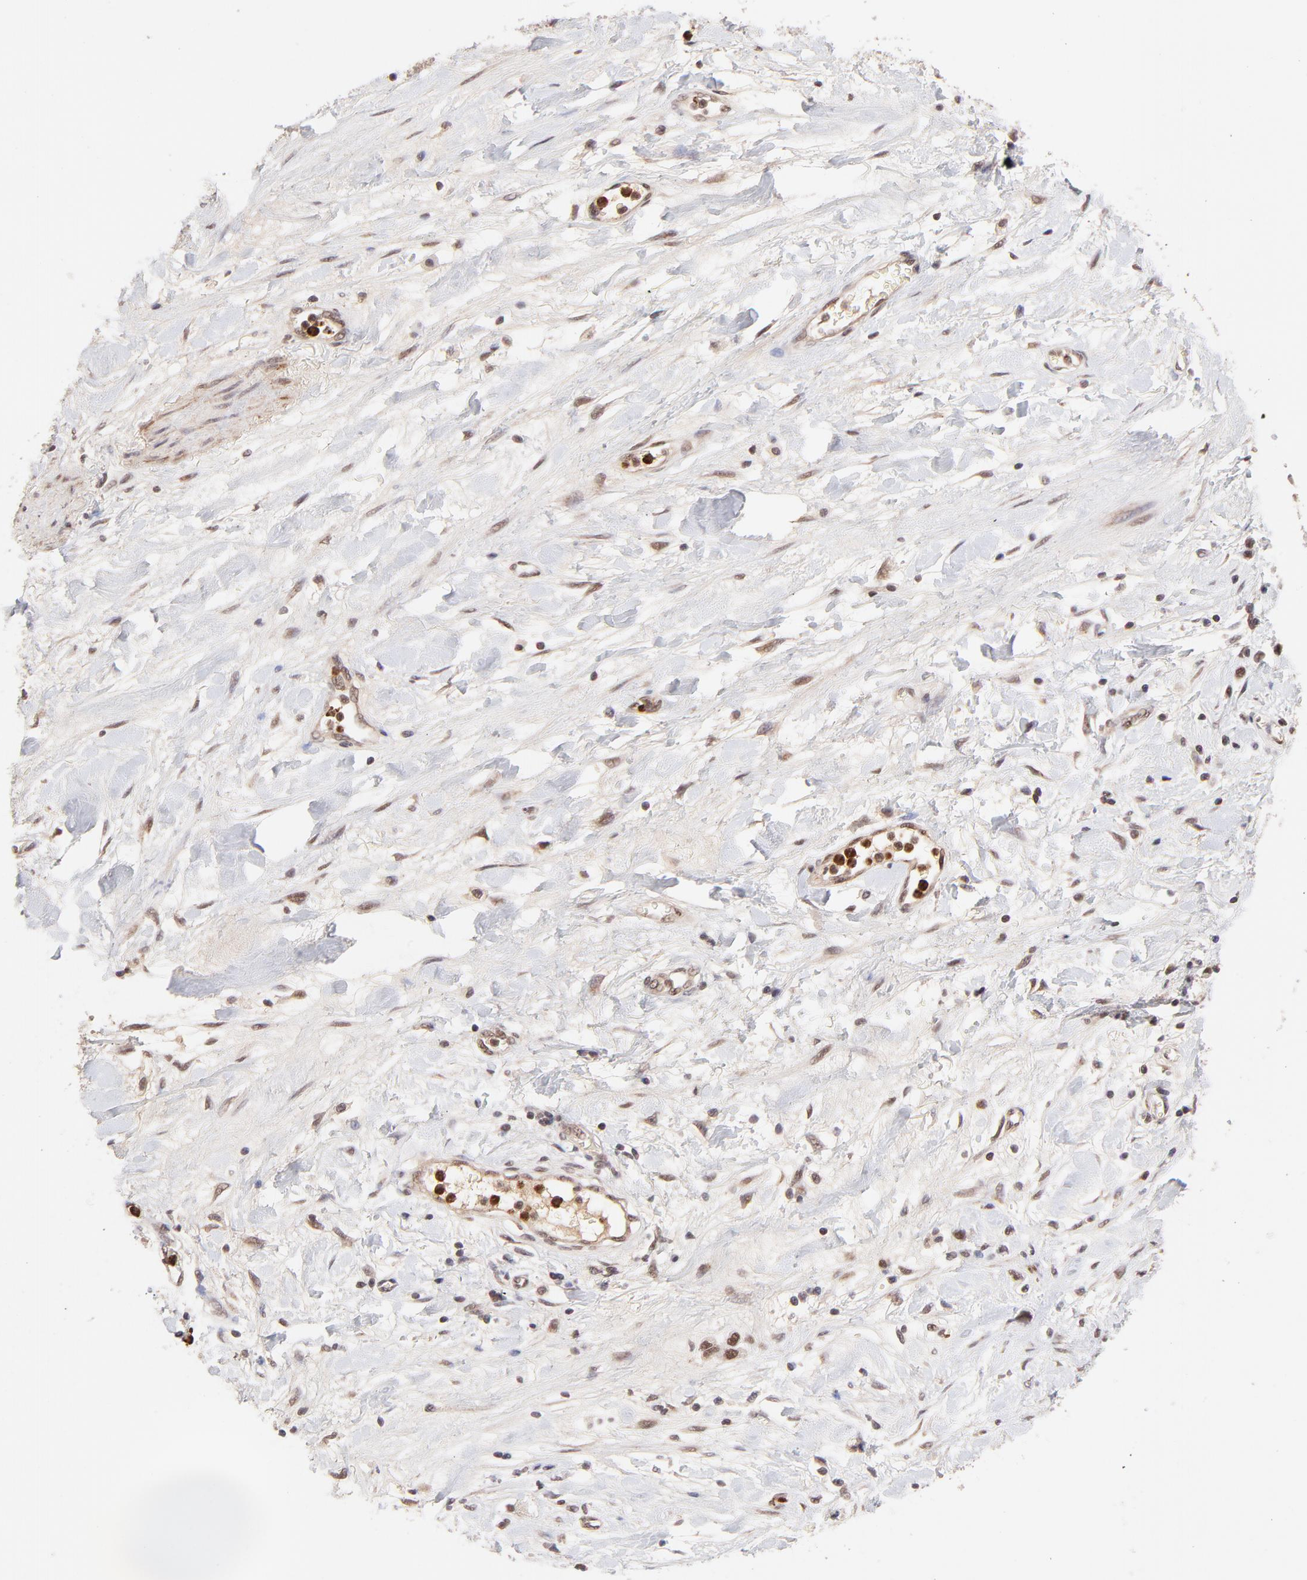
{"staining": {"intensity": "moderate", "quantity": ">75%", "location": "nuclear"}, "tissue": "stomach cancer", "cell_type": "Tumor cells", "image_type": "cancer", "snomed": [{"axis": "morphology", "description": "Normal tissue, NOS"}, {"axis": "morphology", "description": "Adenocarcinoma, NOS"}, {"axis": "morphology", "description": "Adenocarcinoma, High grade"}, {"axis": "topography", "description": "Stomach, upper"}, {"axis": "topography", "description": "Stomach"}], "caption": "DAB immunohistochemical staining of stomach adenocarcinoma exhibits moderate nuclear protein expression in about >75% of tumor cells.", "gene": "MED12", "patient": {"sex": "female", "age": 65}}